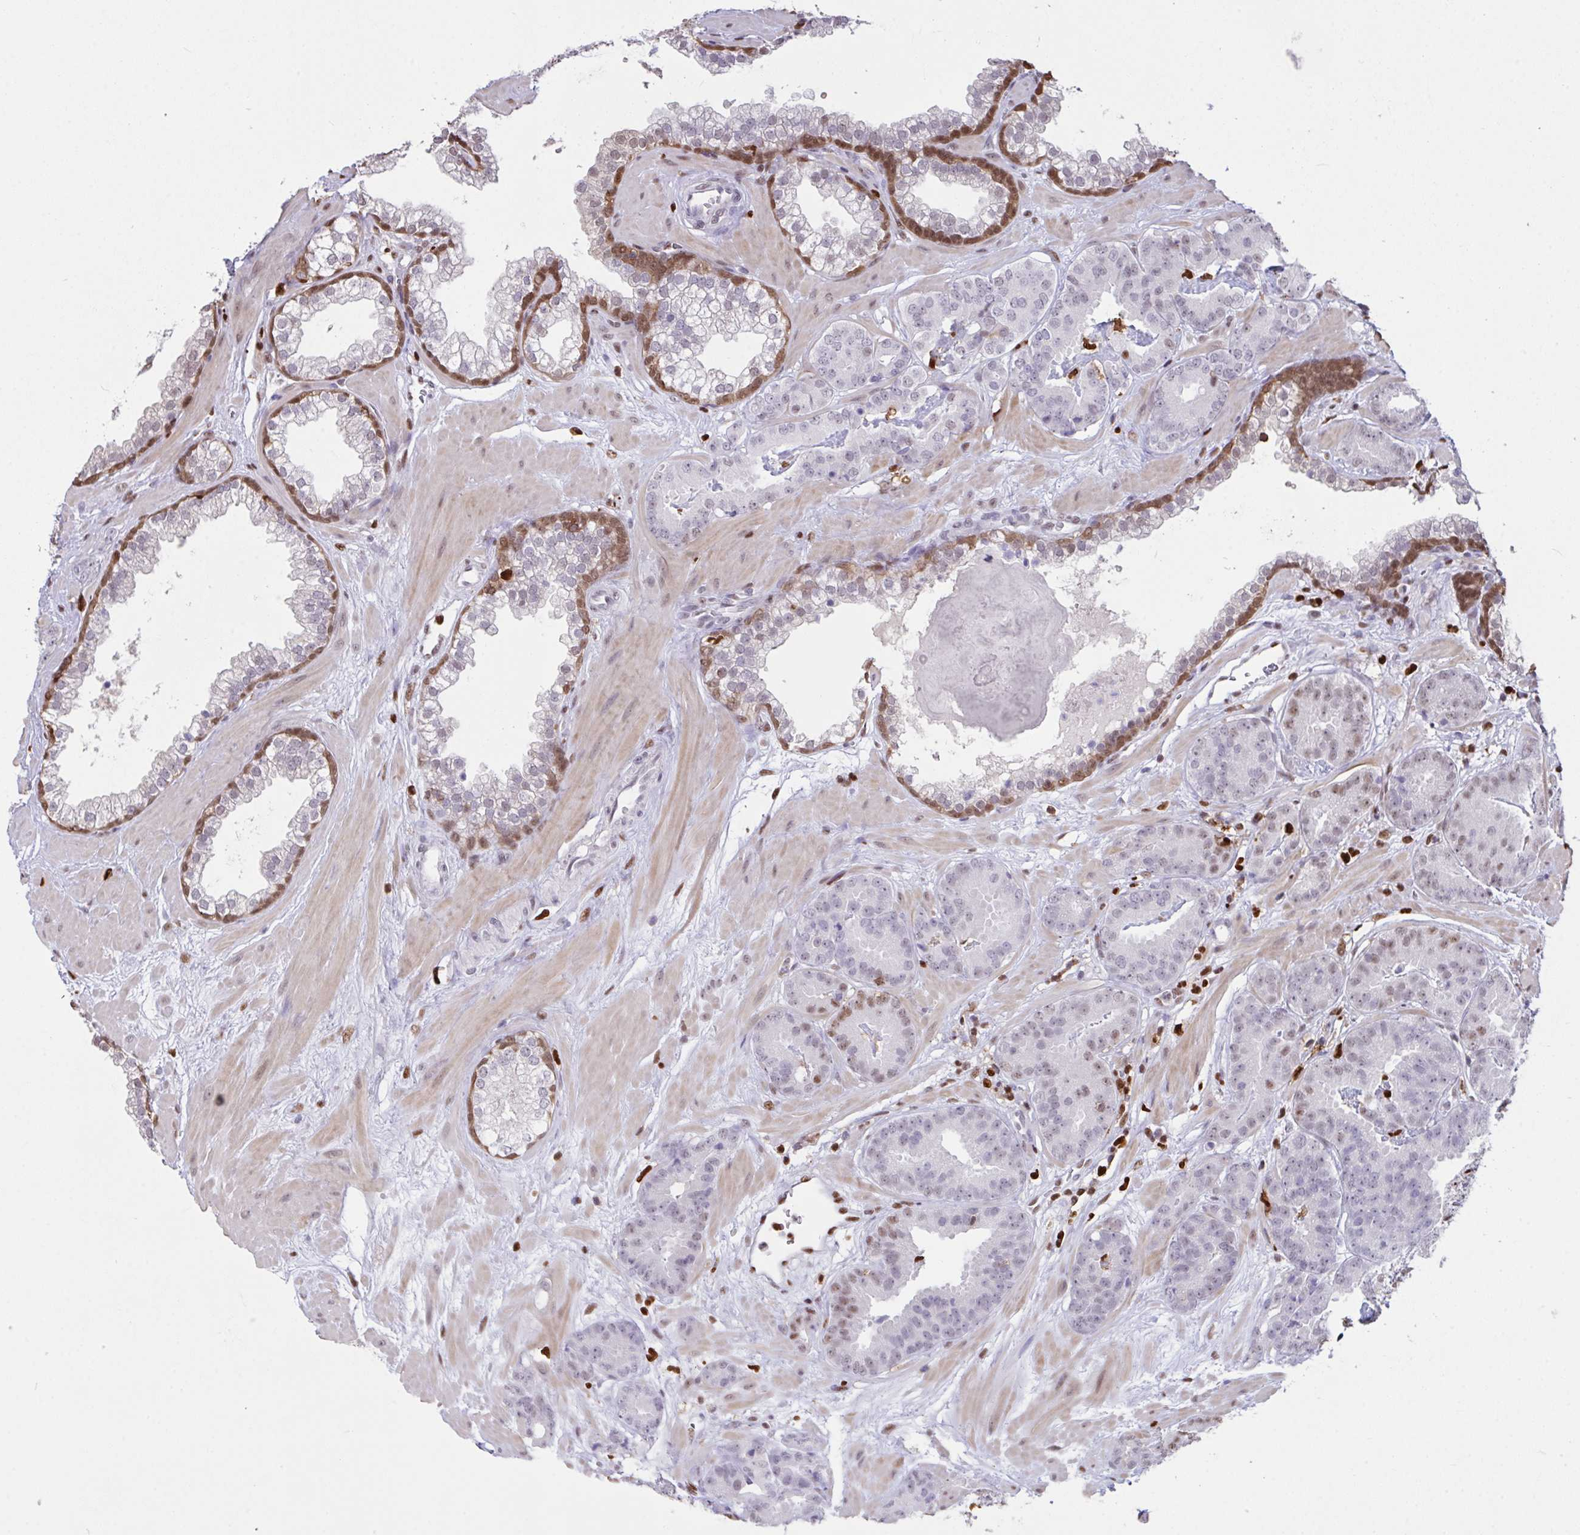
{"staining": {"intensity": "moderate", "quantity": "<25%", "location": "nuclear"}, "tissue": "prostate cancer", "cell_type": "Tumor cells", "image_type": "cancer", "snomed": [{"axis": "morphology", "description": "Adenocarcinoma, Low grade"}, {"axis": "topography", "description": "Prostate"}], "caption": "Adenocarcinoma (low-grade) (prostate) was stained to show a protein in brown. There is low levels of moderate nuclear positivity in approximately <25% of tumor cells.", "gene": "BTBD10", "patient": {"sex": "male", "age": 62}}